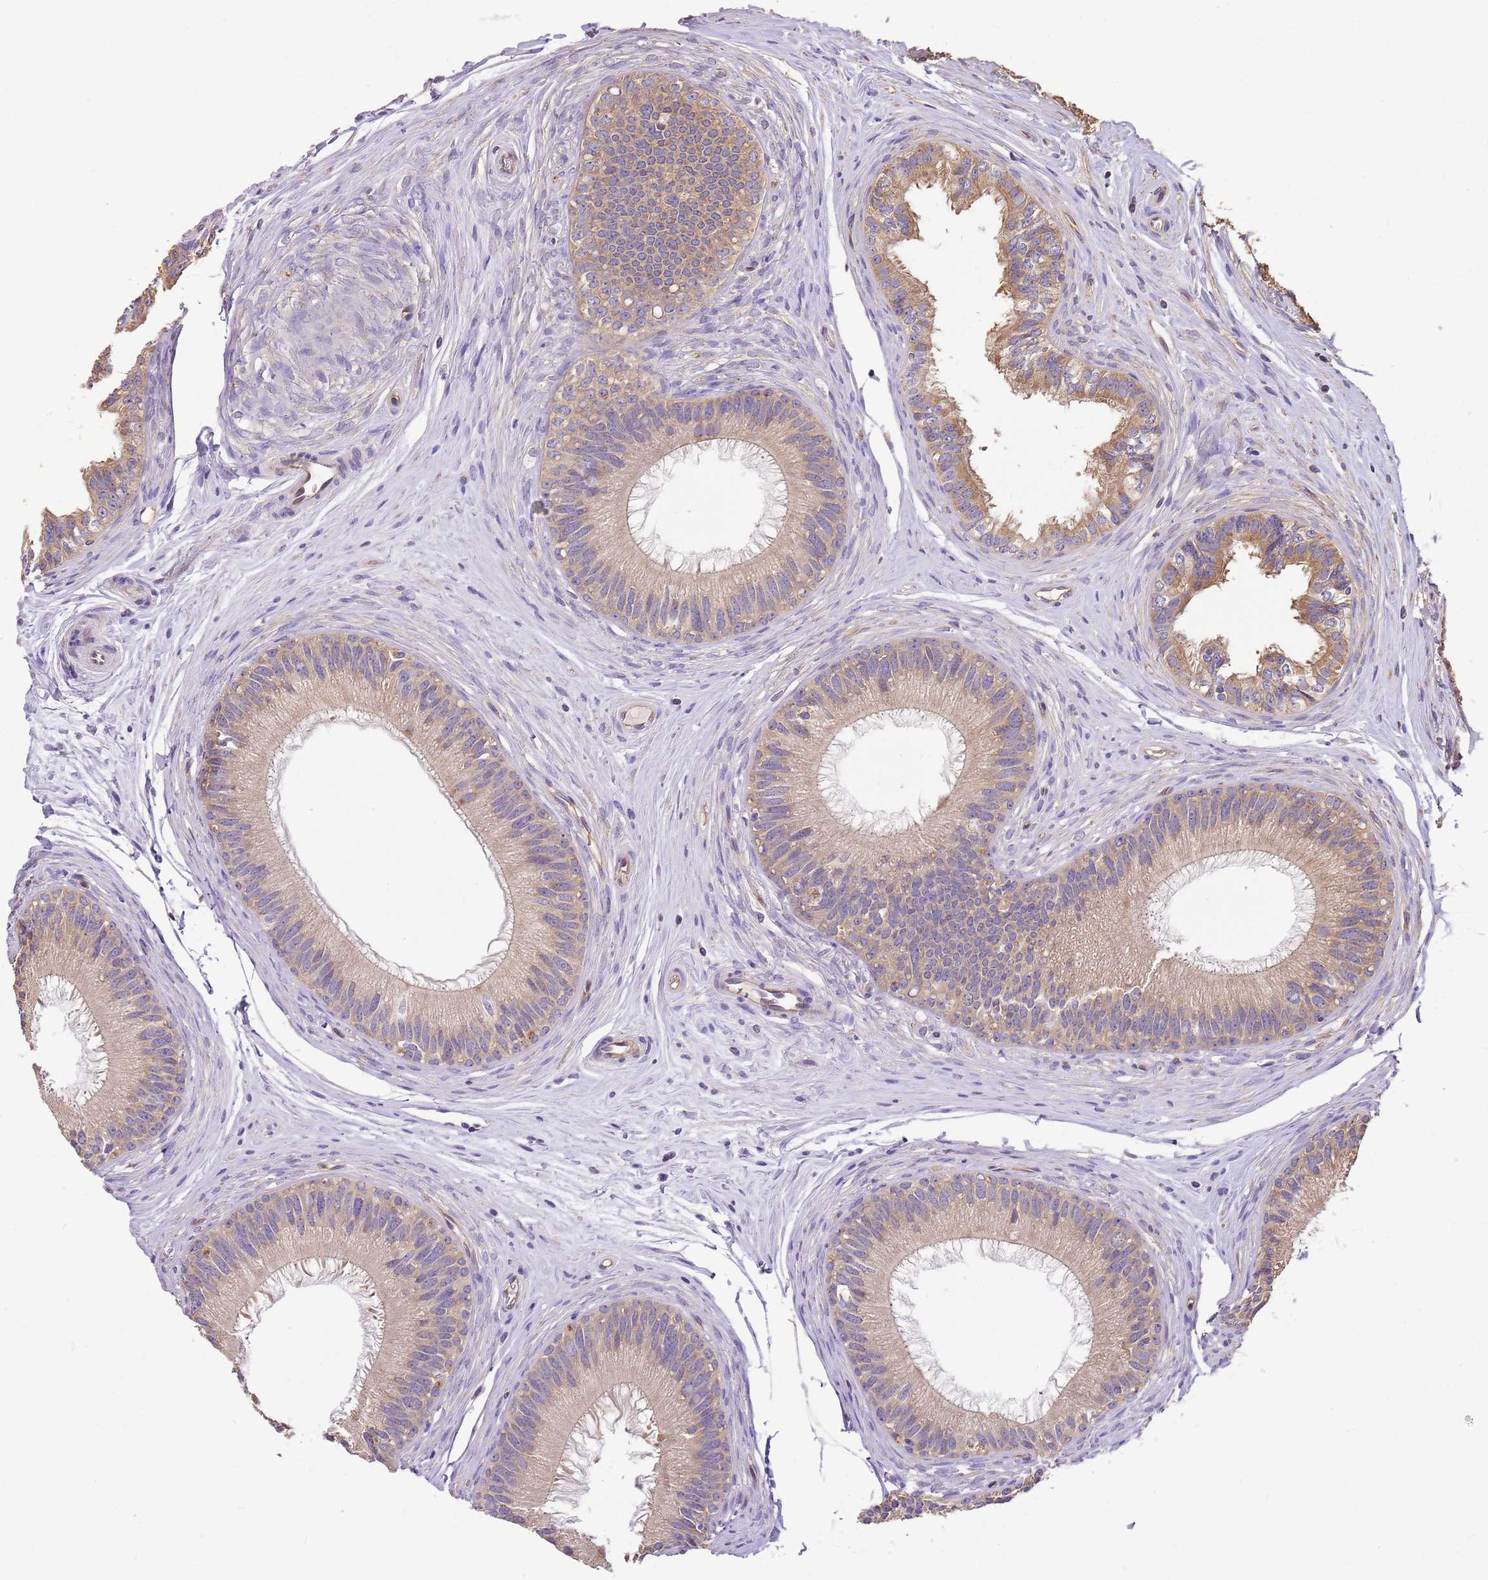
{"staining": {"intensity": "moderate", "quantity": ">75%", "location": "cytoplasmic/membranous"}, "tissue": "epididymis", "cell_type": "Glandular cells", "image_type": "normal", "snomed": [{"axis": "morphology", "description": "Normal tissue, NOS"}, {"axis": "topography", "description": "Epididymis"}], "caption": "Immunohistochemistry histopathology image of normal epididymis: epididymis stained using immunohistochemistry (IHC) exhibits medium levels of moderate protein expression localized specifically in the cytoplasmic/membranous of glandular cells, appearing as a cytoplasmic/membranous brown color.", "gene": "DOCK9", "patient": {"sex": "male", "age": 27}}